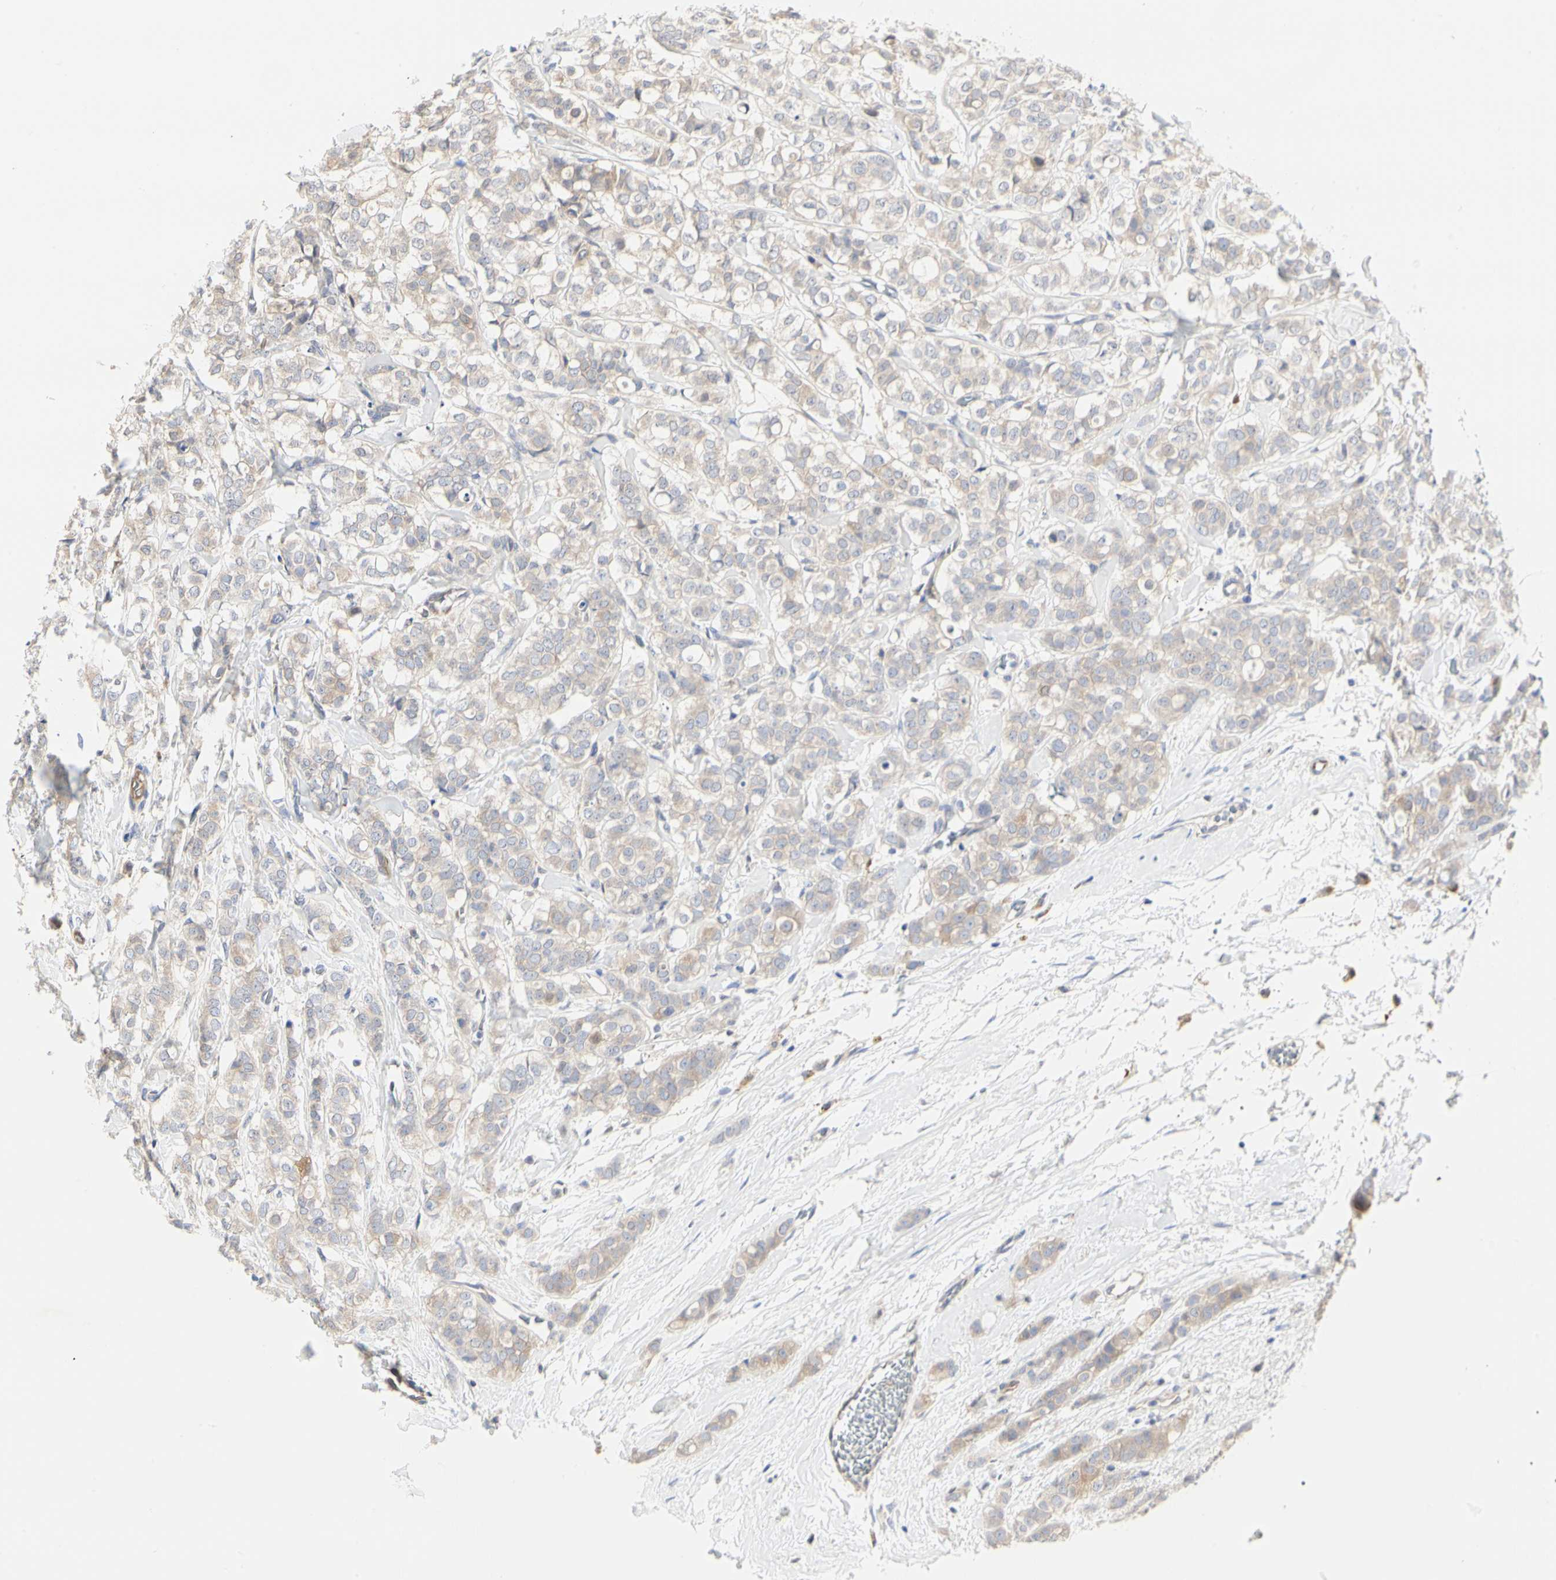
{"staining": {"intensity": "weak", "quantity": ">75%", "location": "cytoplasmic/membranous"}, "tissue": "breast cancer", "cell_type": "Tumor cells", "image_type": "cancer", "snomed": [{"axis": "morphology", "description": "Lobular carcinoma"}, {"axis": "topography", "description": "Breast"}], "caption": "A photomicrograph of breast cancer stained for a protein displays weak cytoplasmic/membranous brown staining in tumor cells.", "gene": "C3orf52", "patient": {"sex": "female", "age": 60}}